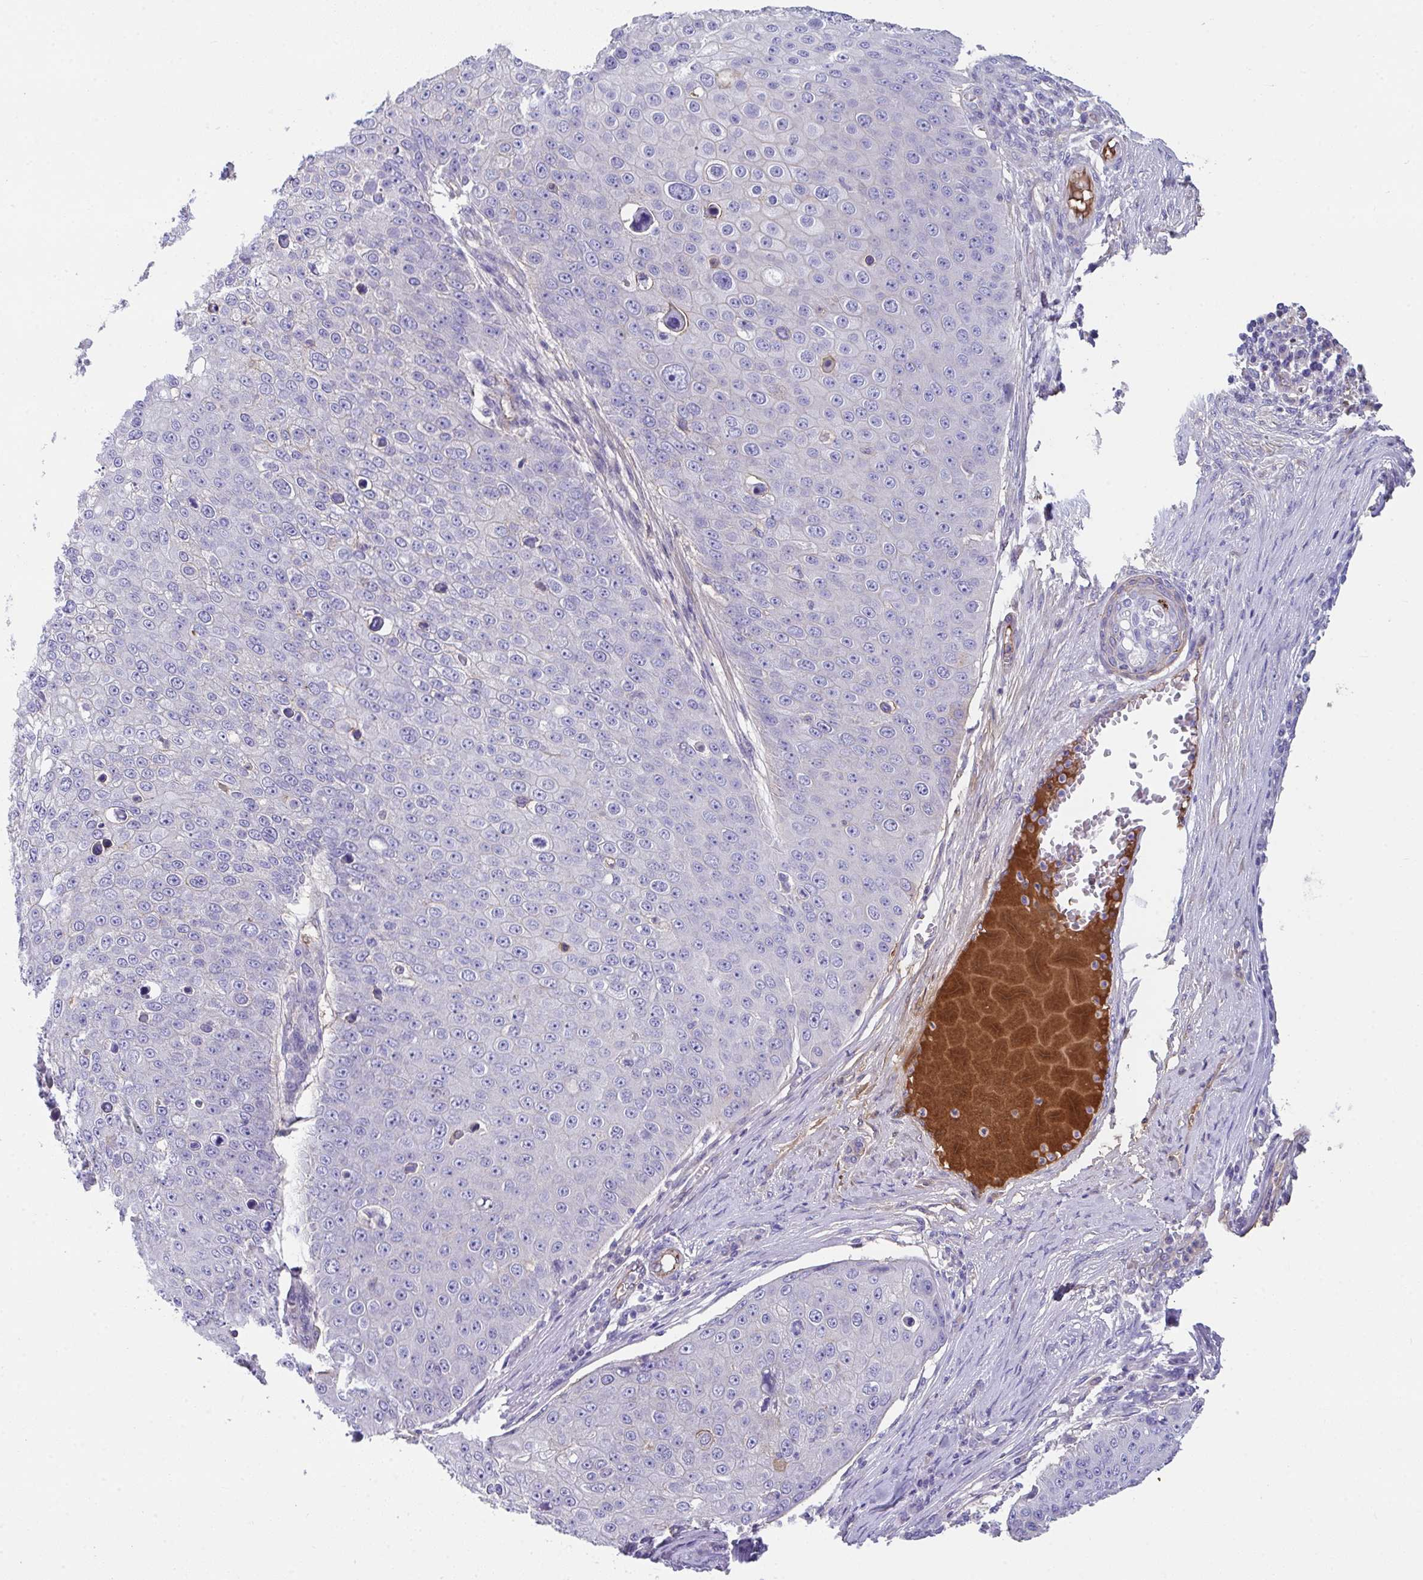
{"staining": {"intensity": "moderate", "quantity": "<25%", "location": "cytoplasmic/membranous"}, "tissue": "skin cancer", "cell_type": "Tumor cells", "image_type": "cancer", "snomed": [{"axis": "morphology", "description": "Squamous cell carcinoma, NOS"}, {"axis": "topography", "description": "Skin"}], "caption": "Protein expression analysis of human squamous cell carcinoma (skin) reveals moderate cytoplasmic/membranous staining in about <25% of tumor cells.", "gene": "ZNF813", "patient": {"sex": "male", "age": 71}}